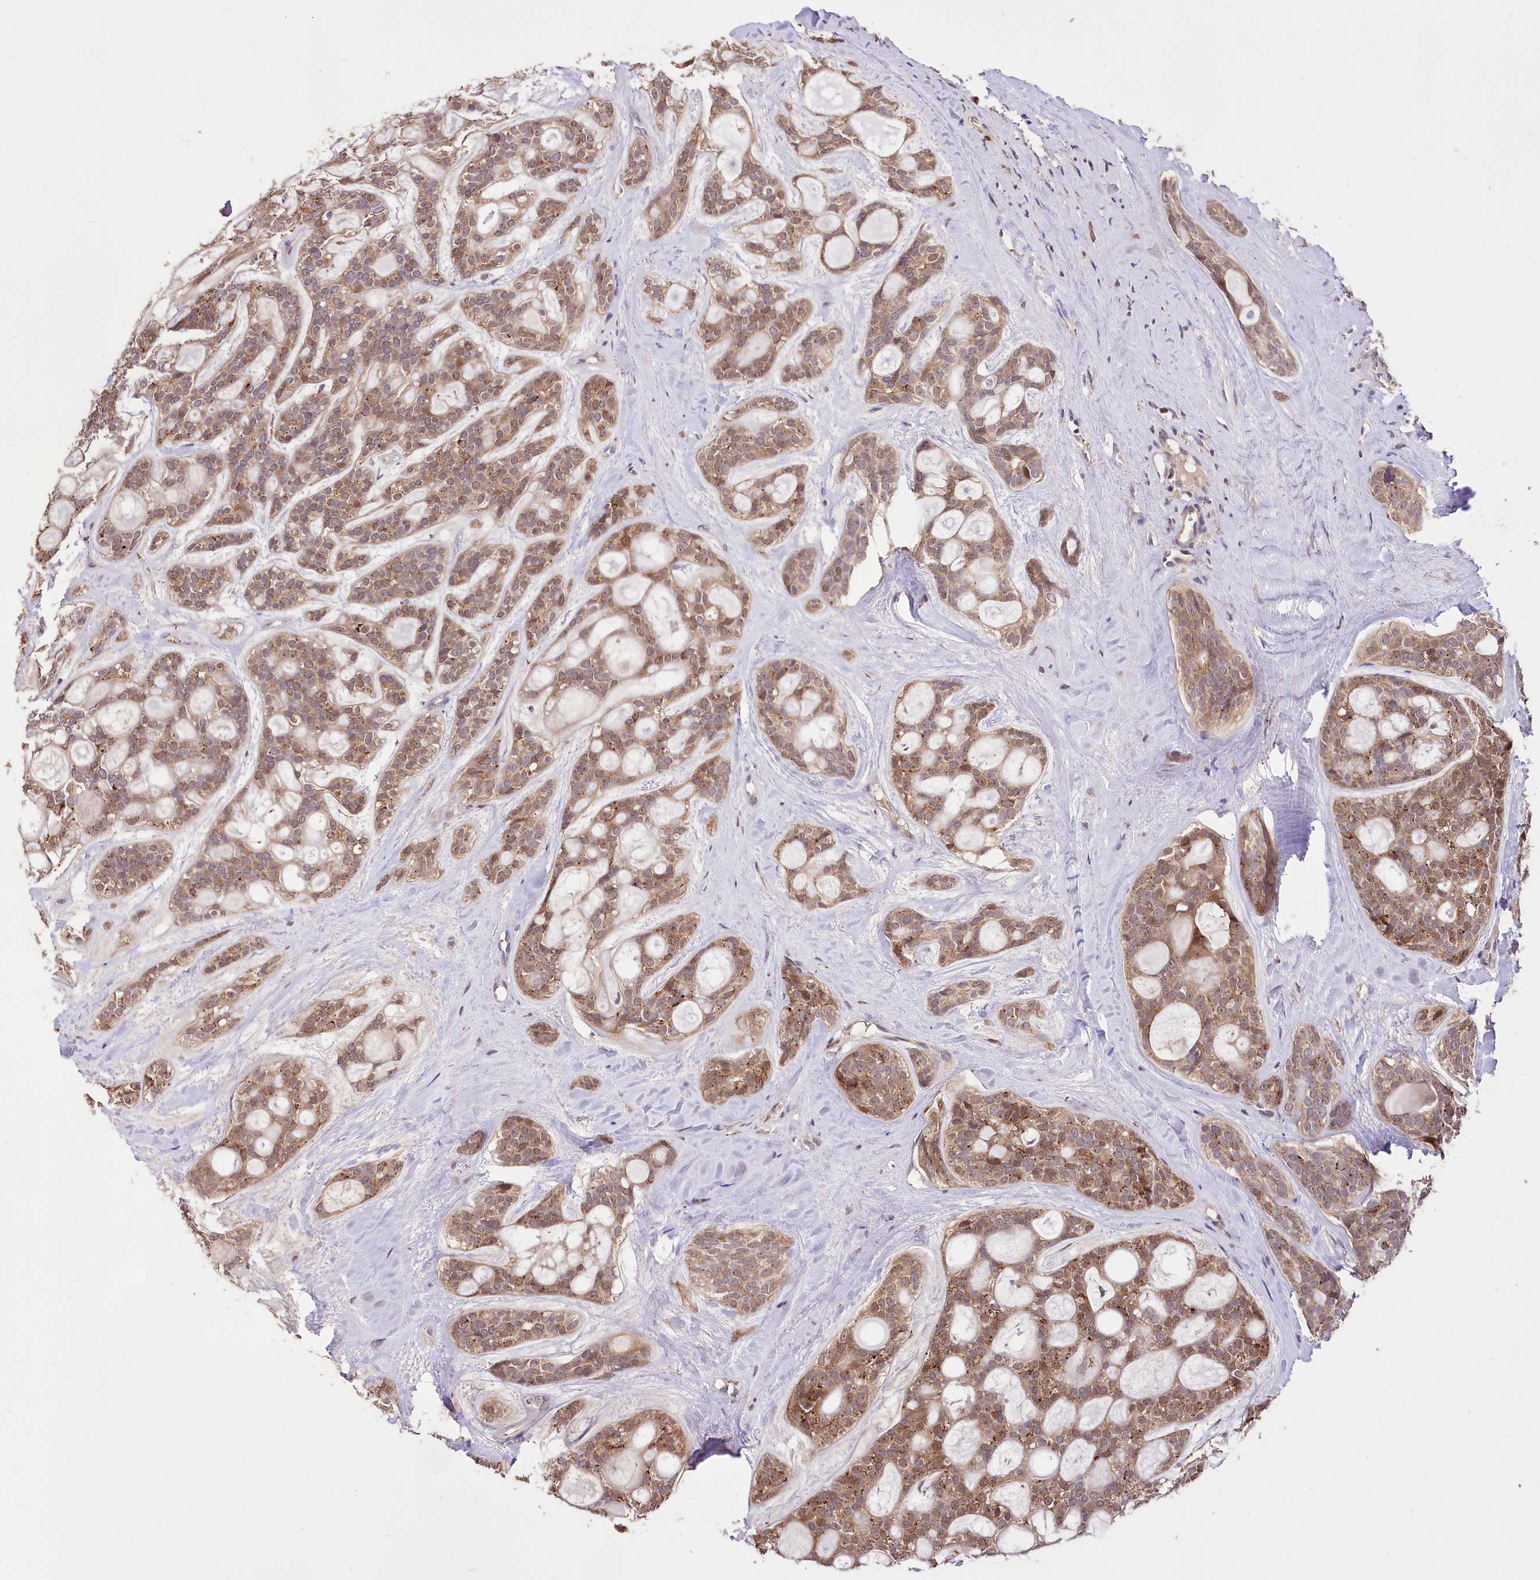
{"staining": {"intensity": "moderate", "quantity": ">75%", "location": "cytoplasmic/membranous,nuclear"}, "tissue": "head and neck cancer", "cell_type": "Tumor cells", "image_type": "cancer", "snomed": [{"axis": "morphology", "description": "Adenocarcinoma, NOS"}, {"axis": "topography", "description": "Head-Neck"}], "caption": "Approximately >75% of tumor cells in head and neck cancer (adenocarcinoma) exhibit moderate cytoplasmic/membranous and nuclear protein staining as visualized by brown immunohistochemical staining.", "gene": "SERGEF", "patient": {"sex": "male", "age": 66}}